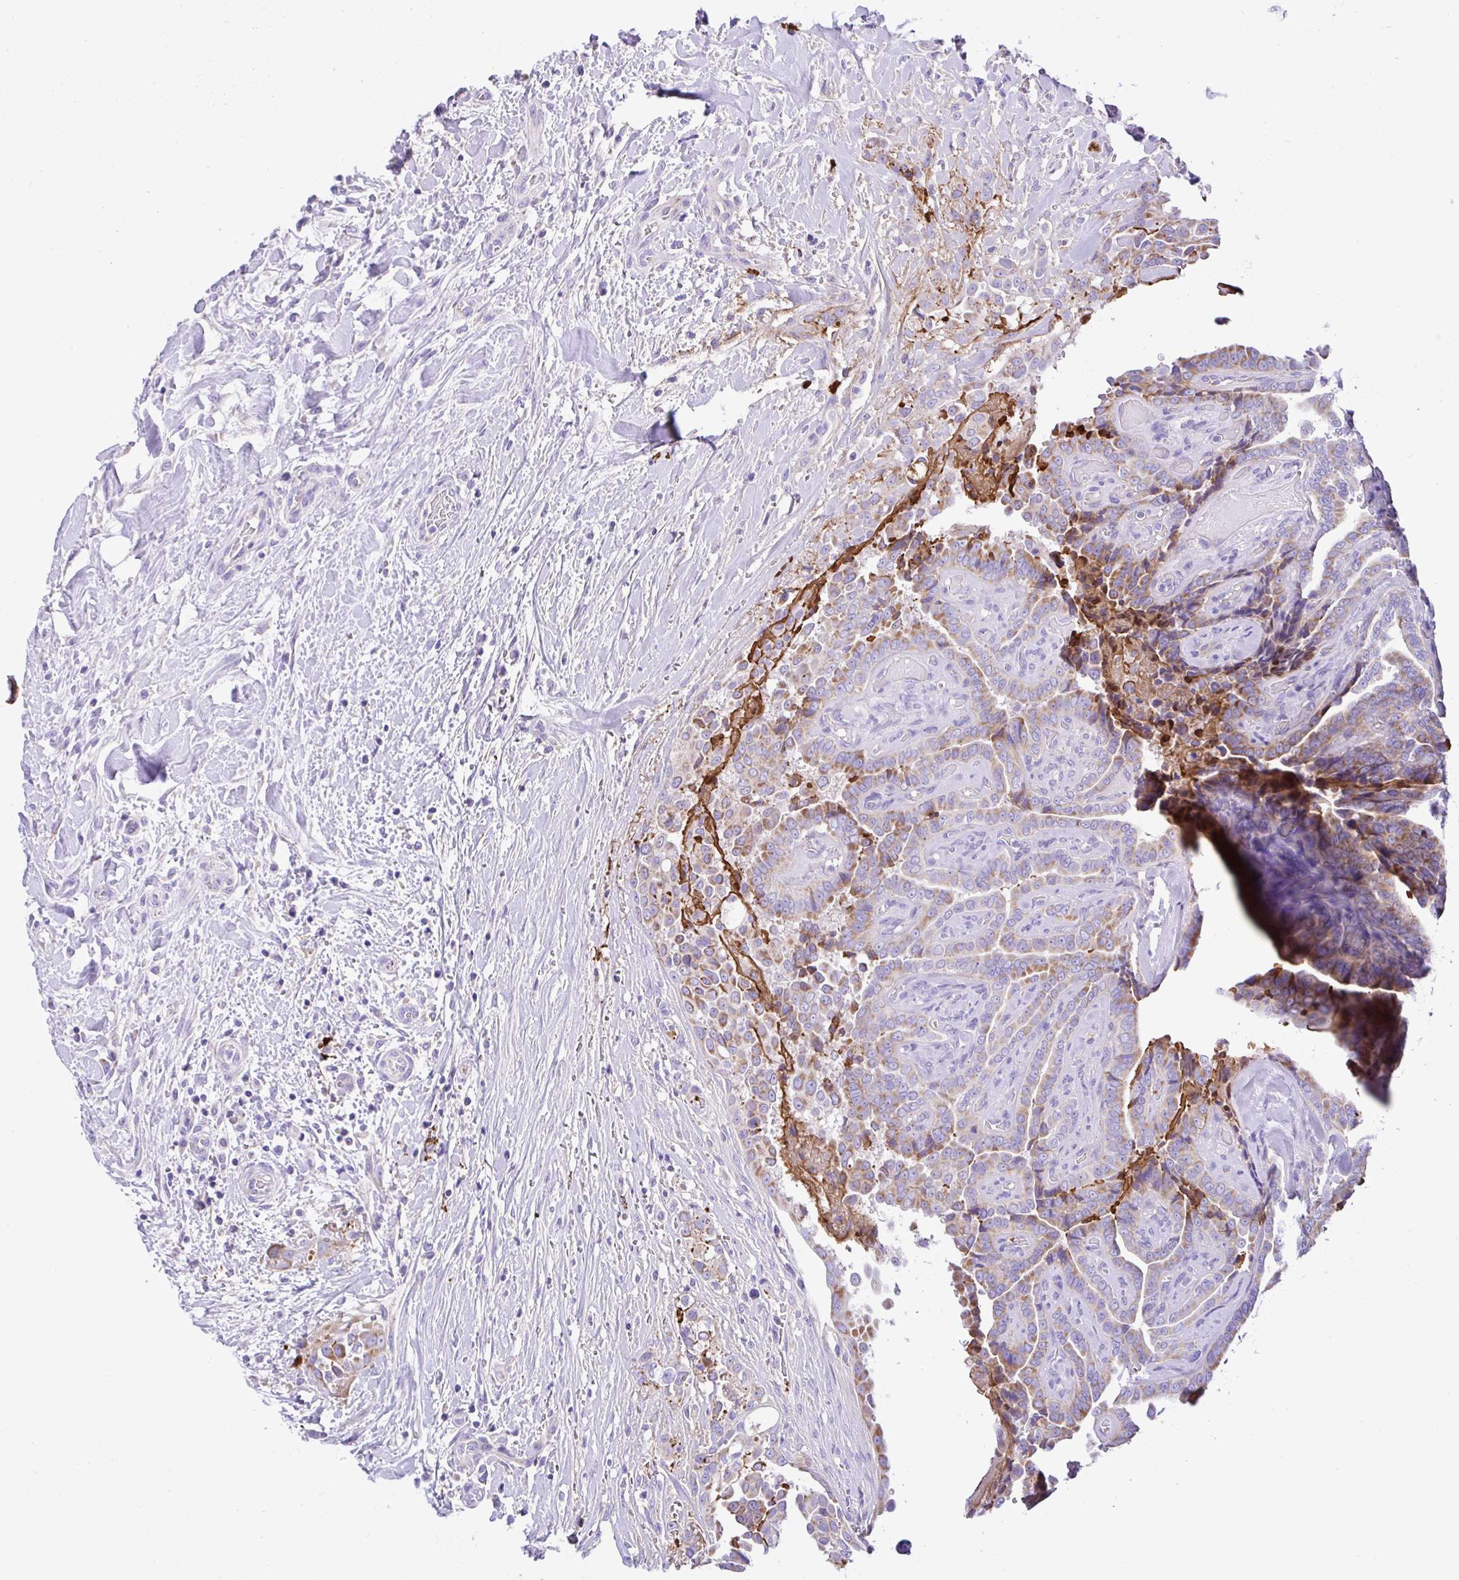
{"staining": {"intensity": "moderate", "quantity": "25%-75%", "location": "cytoplasmic/membranous"}, "tissue": "thyroid cancer", "cell_type": "Tumor cells", "image_type": "cancer", "snomed": [{"axis": "morphology", "description": "Papillary adenocarcinoma, NOS"}, {"axis": "topography", "description": "Thyroid gland"}], "caption": "Approximately 25%-75% of tumor cells in human papillary adenocarcinoma (thyroid) reveal moderate cytoplasmic/membranous protein positivity as visualized by brown immunohistochemical staining.", "gene": "SLC13A1", "patient": {"sex": "male", "age": 61}}